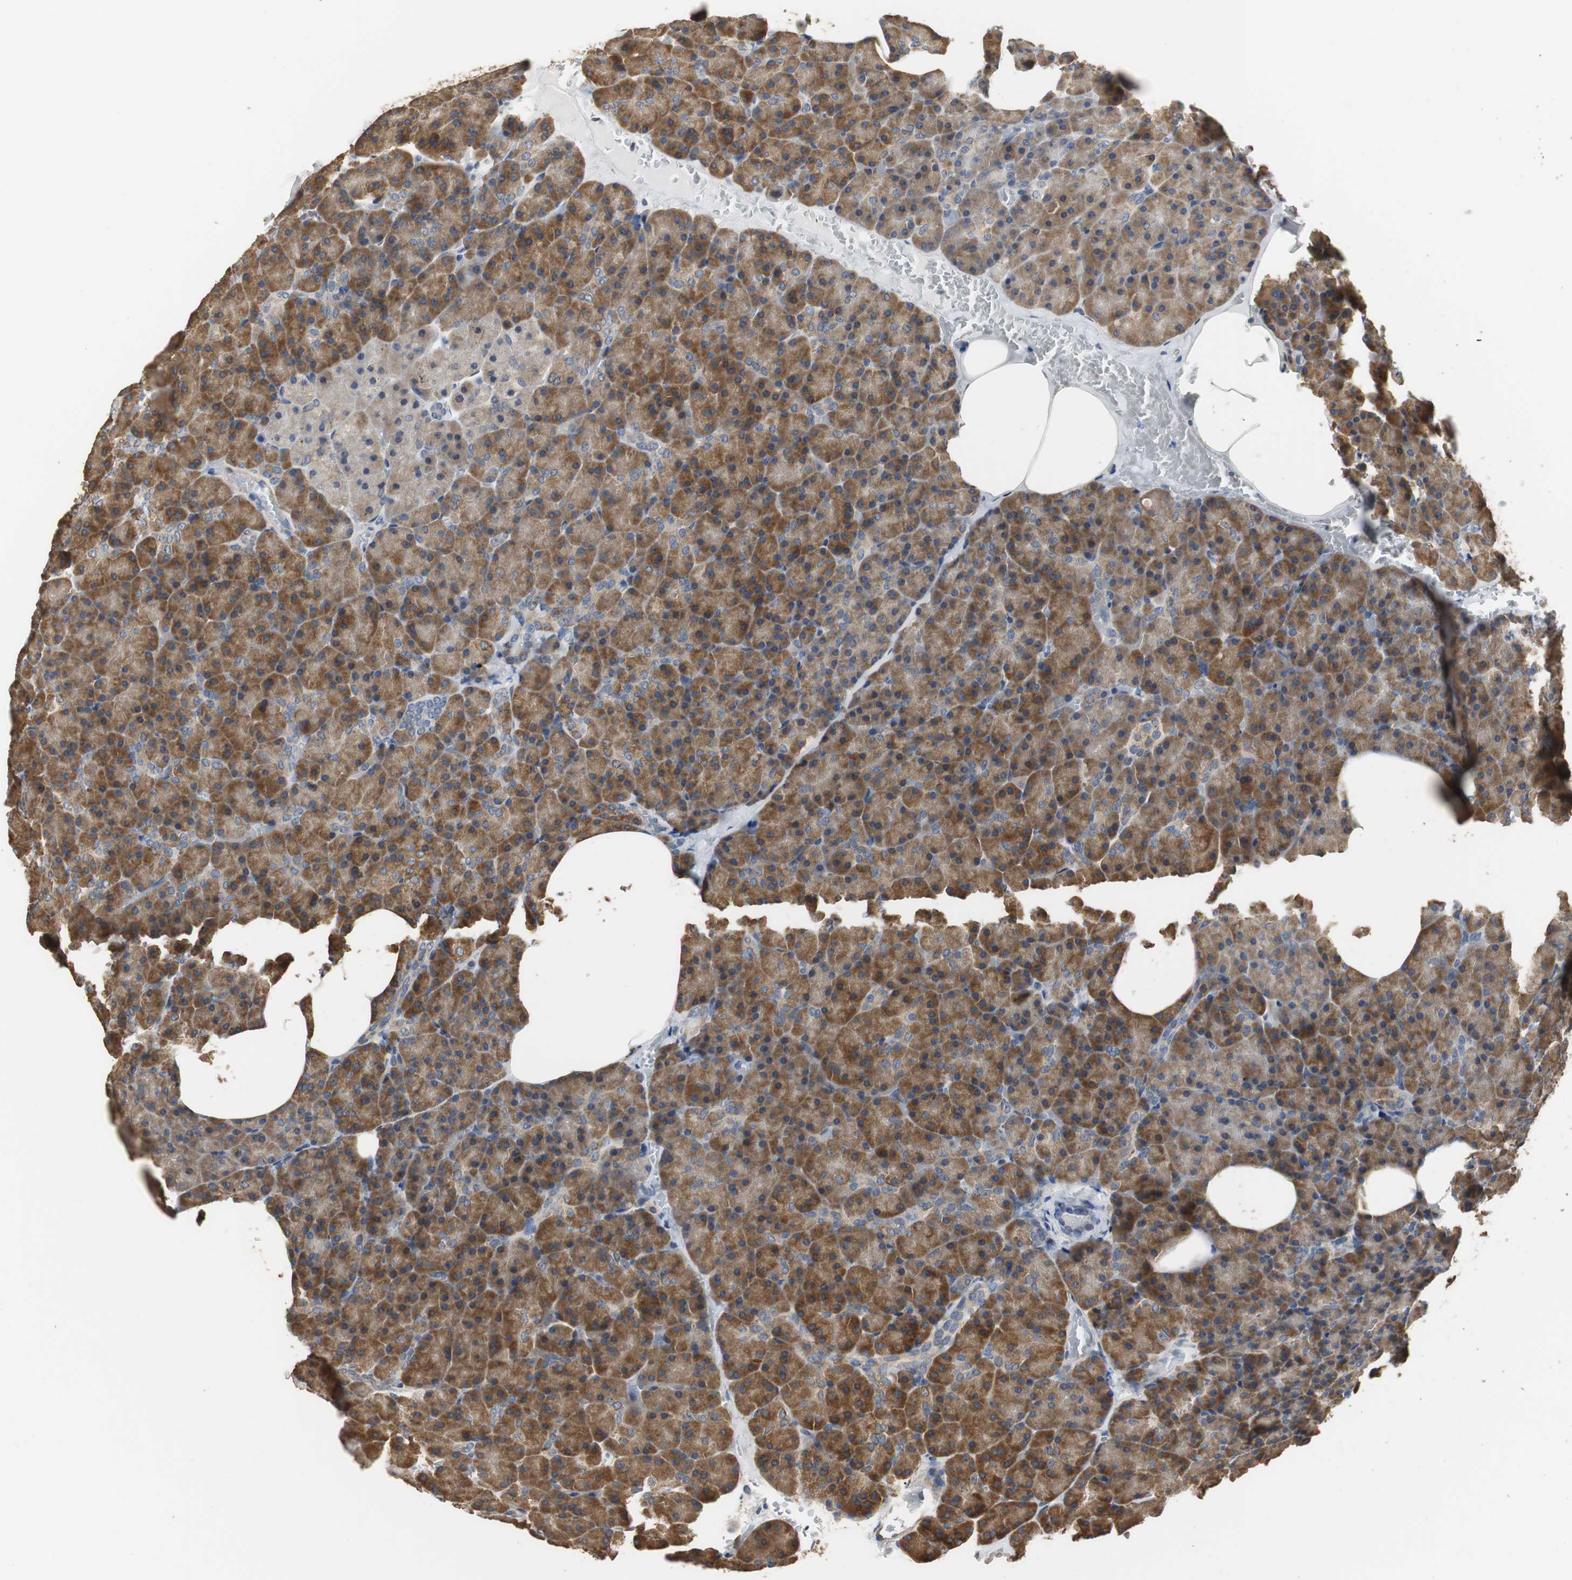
{"staining": {"intensity": "strong", "quantity": ">75%", "location": "cytoplasmic/membranous"}, "tissue": "pancreas", "cell_type": "Exocrine glandular cells", "image_type": "normal", "snomed": [{"axis": "morphology", "description": "Normal tissue, NOS"}, {"axis": "topography", "description": "Pancreas"}], "caption": "IHC of normal pancreas exhibits high levels of strong cytoplasmic/membranous staining in about >75% of exocrine glandular cells.", "gene": "HMGCL", "patient": {"sex": "female", "age": 35}}